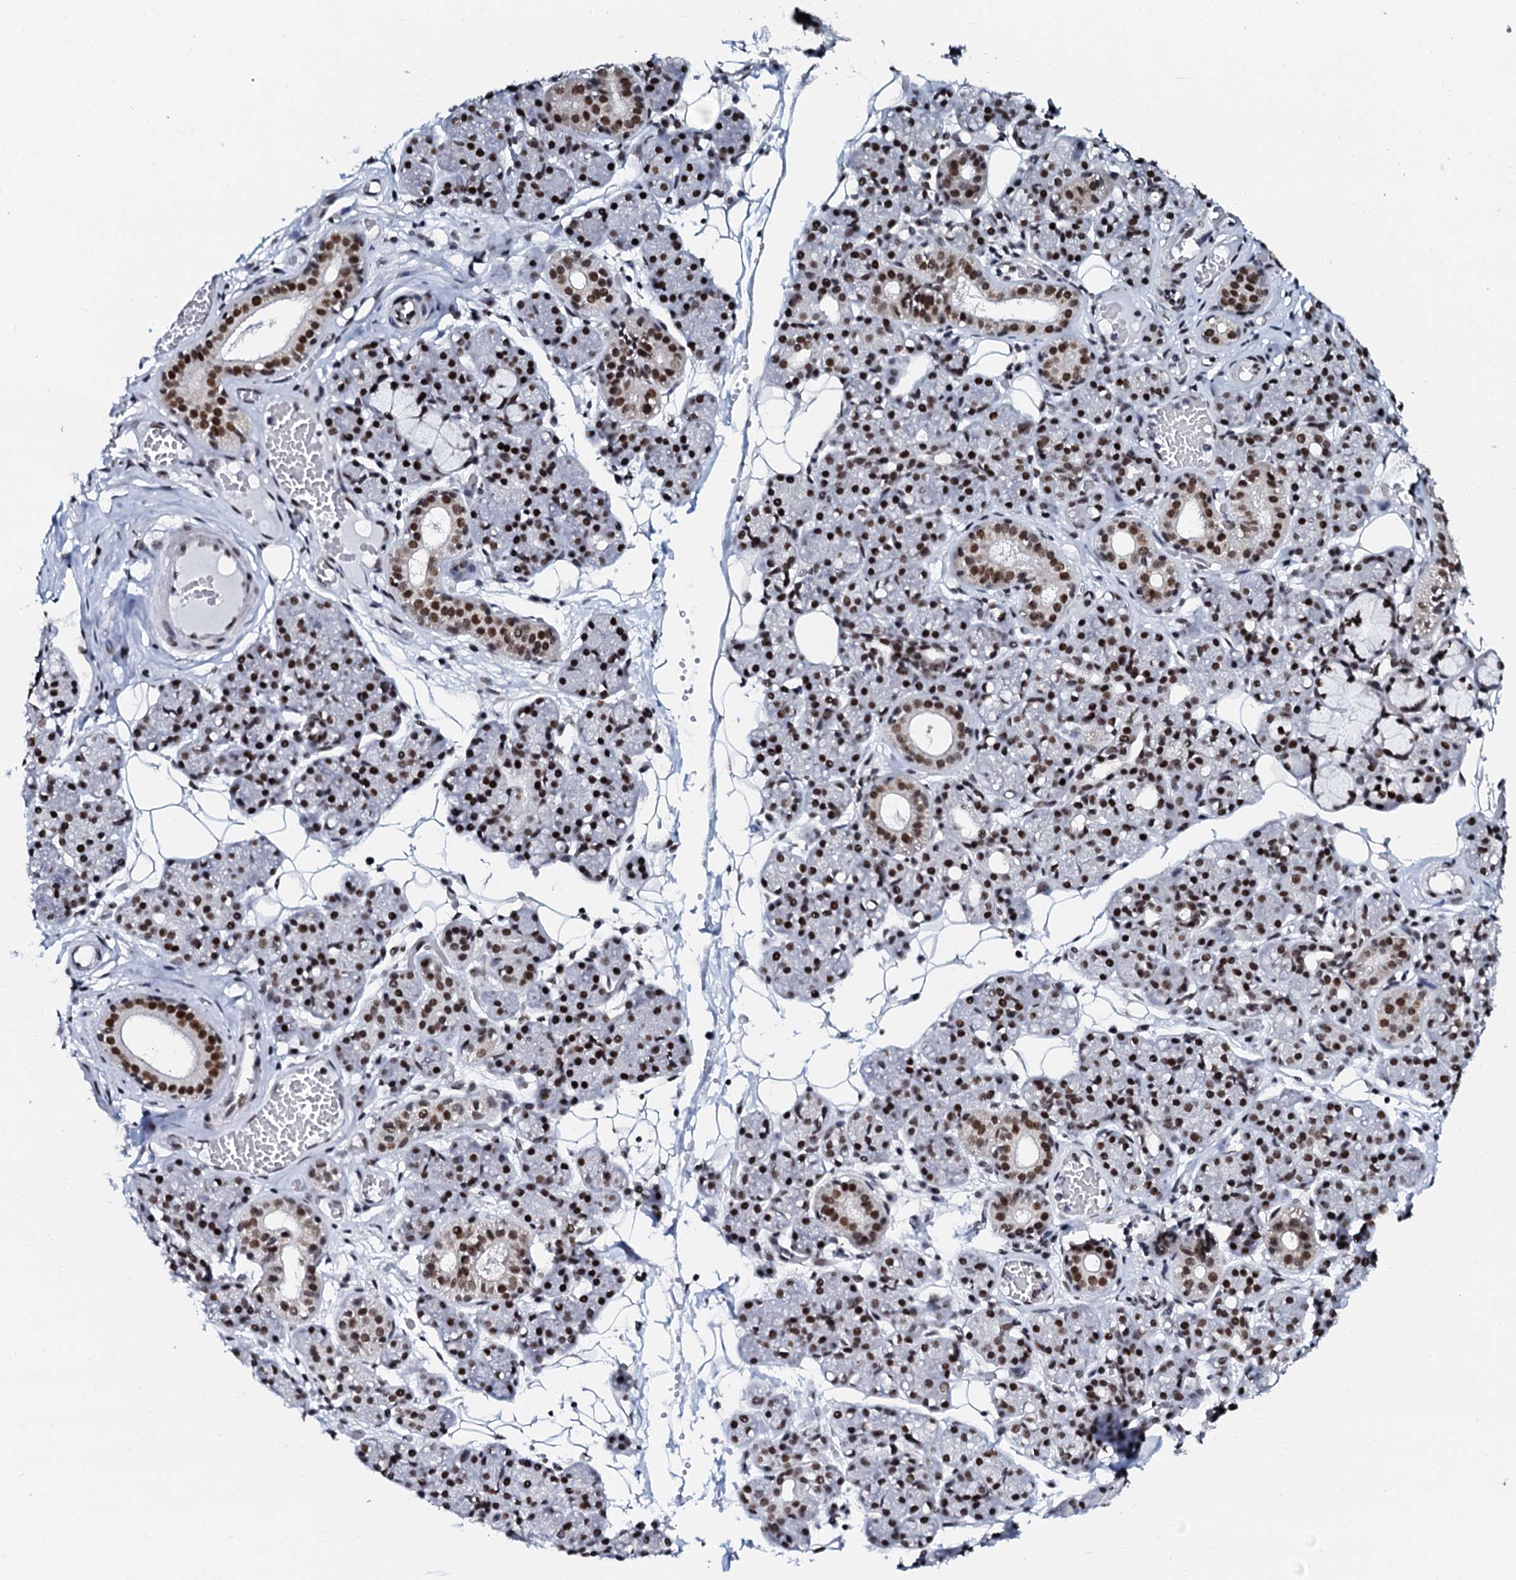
{"staining": {"intensity": "strong", "quantity": ">75%", "location": "nuclear"}, "tissue": "salivary gland", "cell_type": "Glandular cells", "image_type": "normal", "snomed": [{"axis": "morphology", "description": "Normal tissue, NOS"}, {"axis": "topography", "description": "Salivary gland"}], "caption": "This photomicrograph reveals immunohistochemistry staining of unremarkable salivary gland, with high strong nuclear positivity in about >75% of glandular cells.", "gene": "SLTM", "patient": {"sex": "male", "age": 63}}